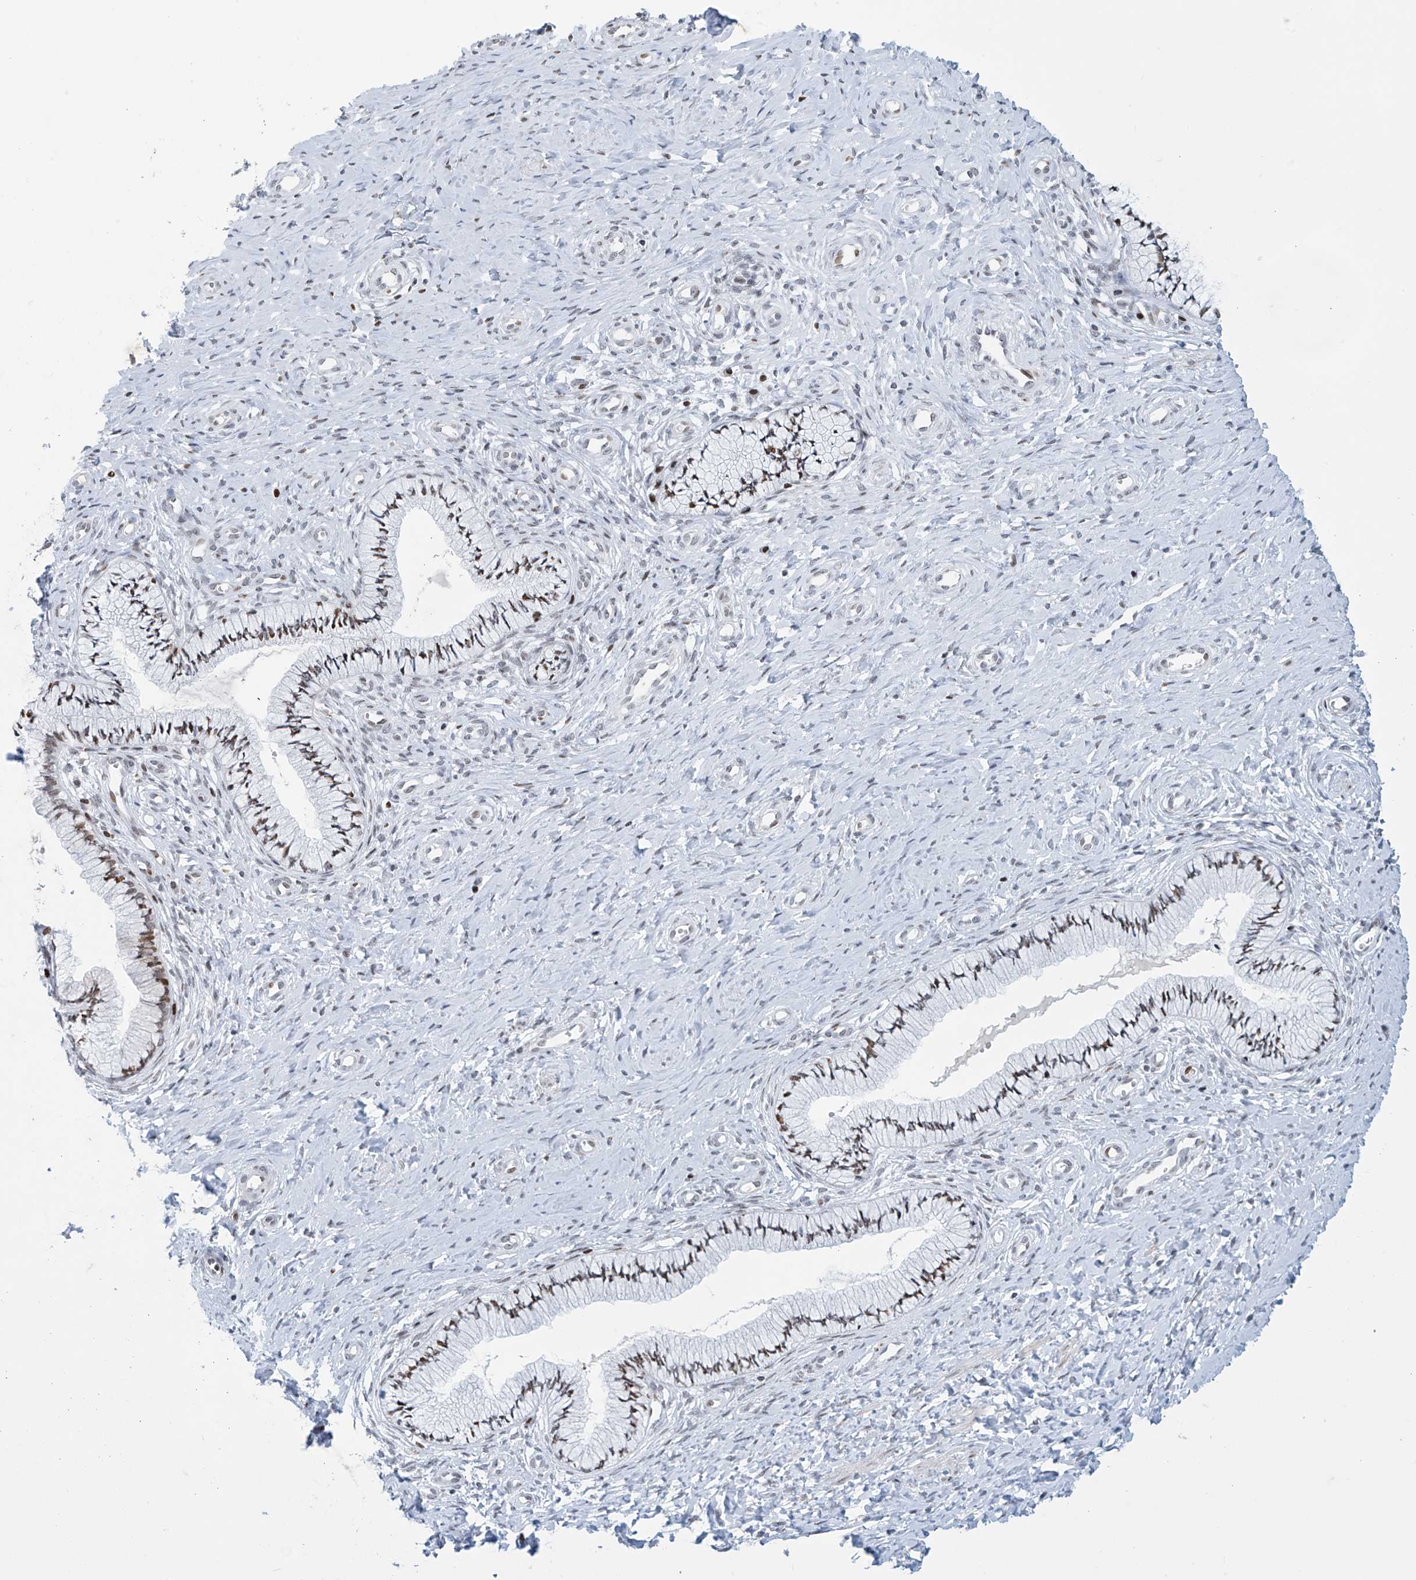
{"staining": {"intensity": "moderate", "quantity": "25%-75%", "location": "nuclear"}, "tissue": "cervix", "cell_type": "Glandular cells", "image_type": "normal", "snomed": [{"axis": "morphology", "description": "Normal tissue, NOS"}, {"axis": "topography", "description": "Cervix"}], "caption": "Immunohistochemical staining of benign human cervix demonstrates 25%-75% levels of moderate nuclear protein expression in about 25%-75% of glandular cells. The staining was performed using DAB to visualize the protein expression in brown, while the nuclei were stained in blue with hematoxylin (Magnification: 20x).", "gene": "RFX7", "patient": {"sex": "female", "age": 36}}